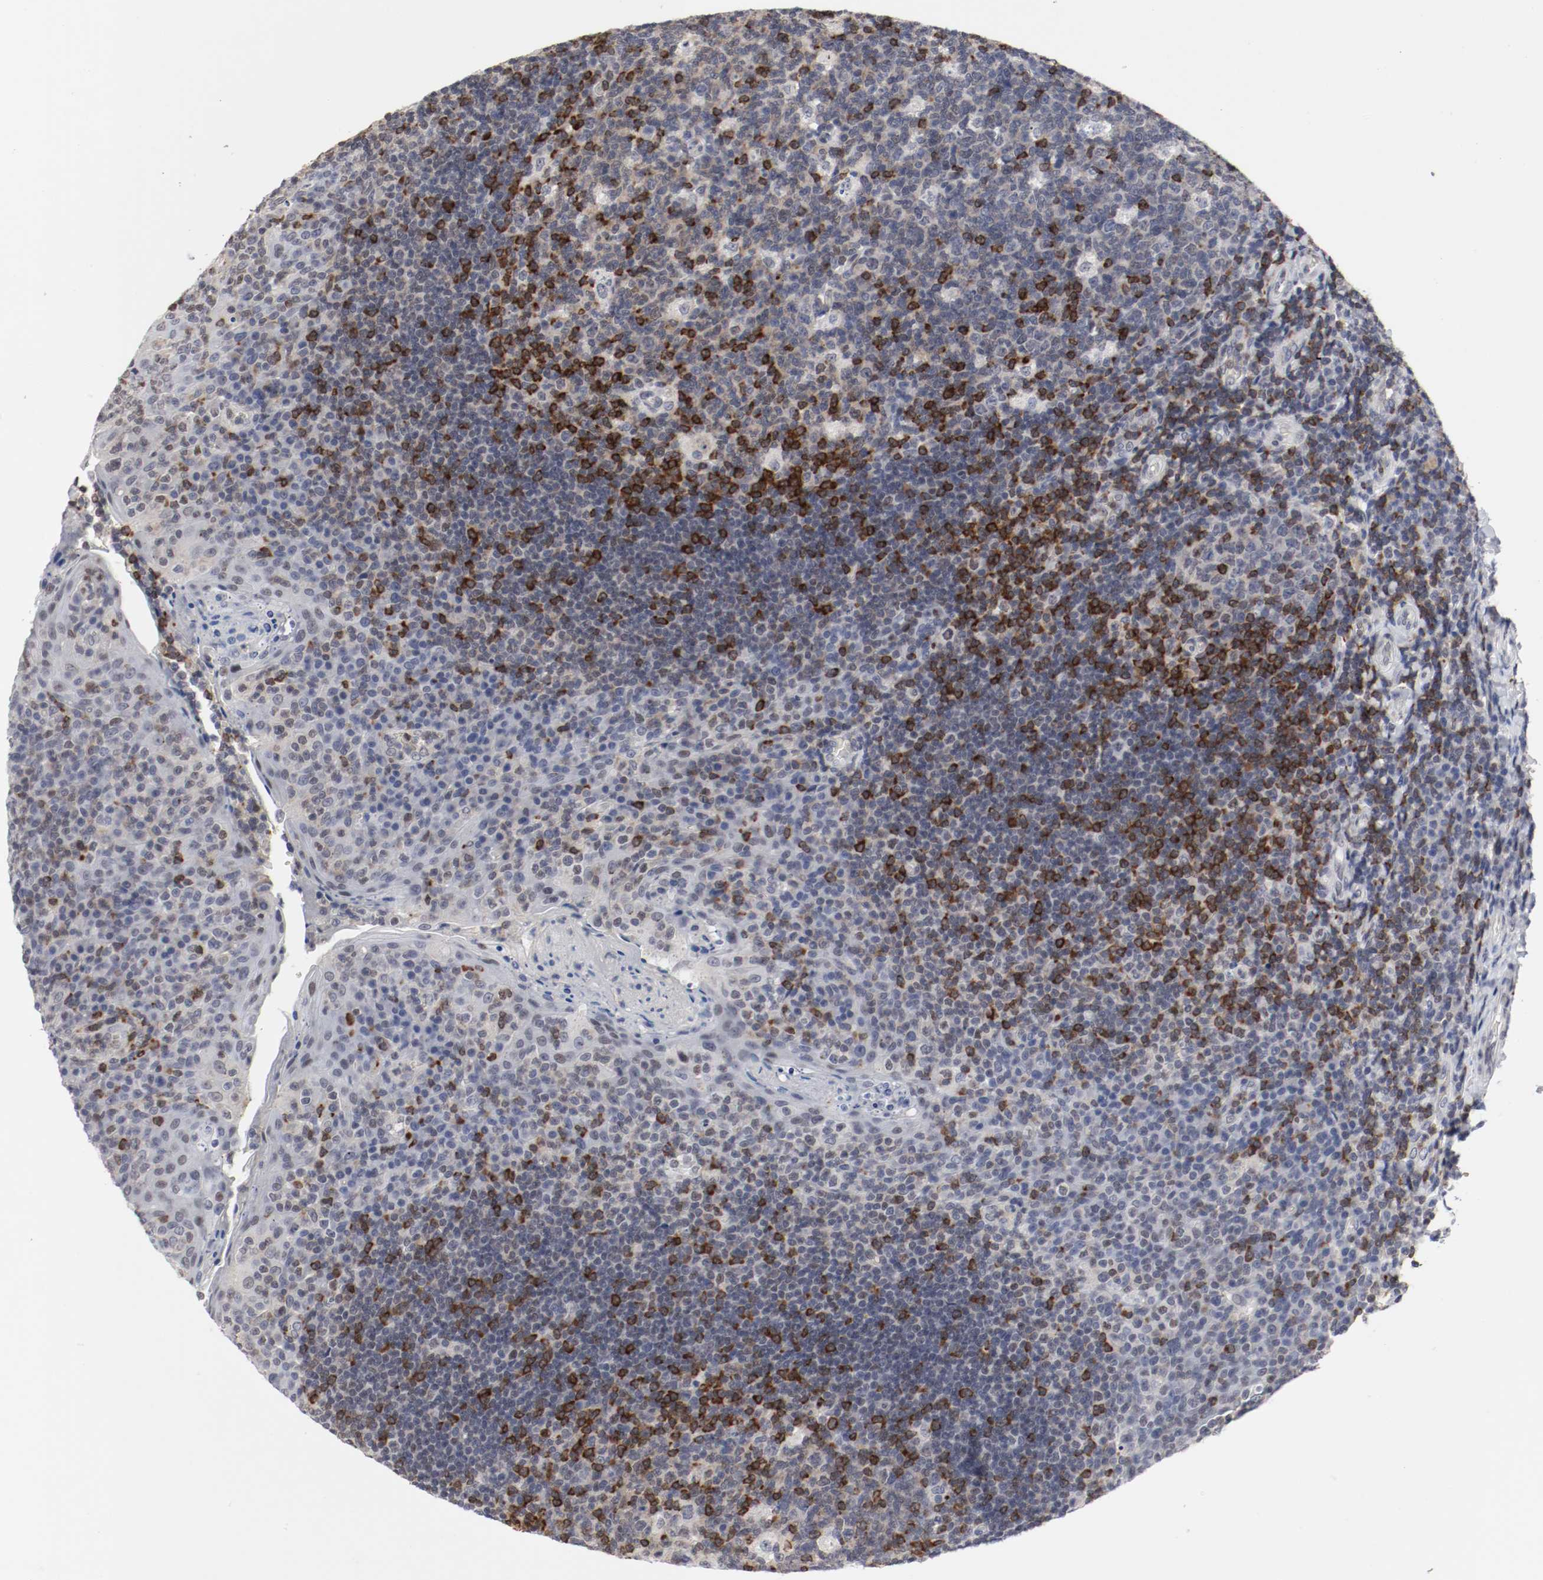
{"staining": {"intensity": "strong", "quantity": "25%-75%", "location": "cytoplasmic/membranous"}, "tissue": "tonsil", "cell_type": "Germinal center cells", "image_type": "normal", "snomed": [{"axis": "morphology", "description": "Normal tissue, NOS"}, {"axis": "topography", "description": "Tonsil"}], "caption": "Tonsil stained for a protein (brown) displays strong cytoplasmic/membranous positive staining in about 25%-75% of germinal center cells.", "gene": "JUND", "patient": {"sex": "male", "age": 17}}